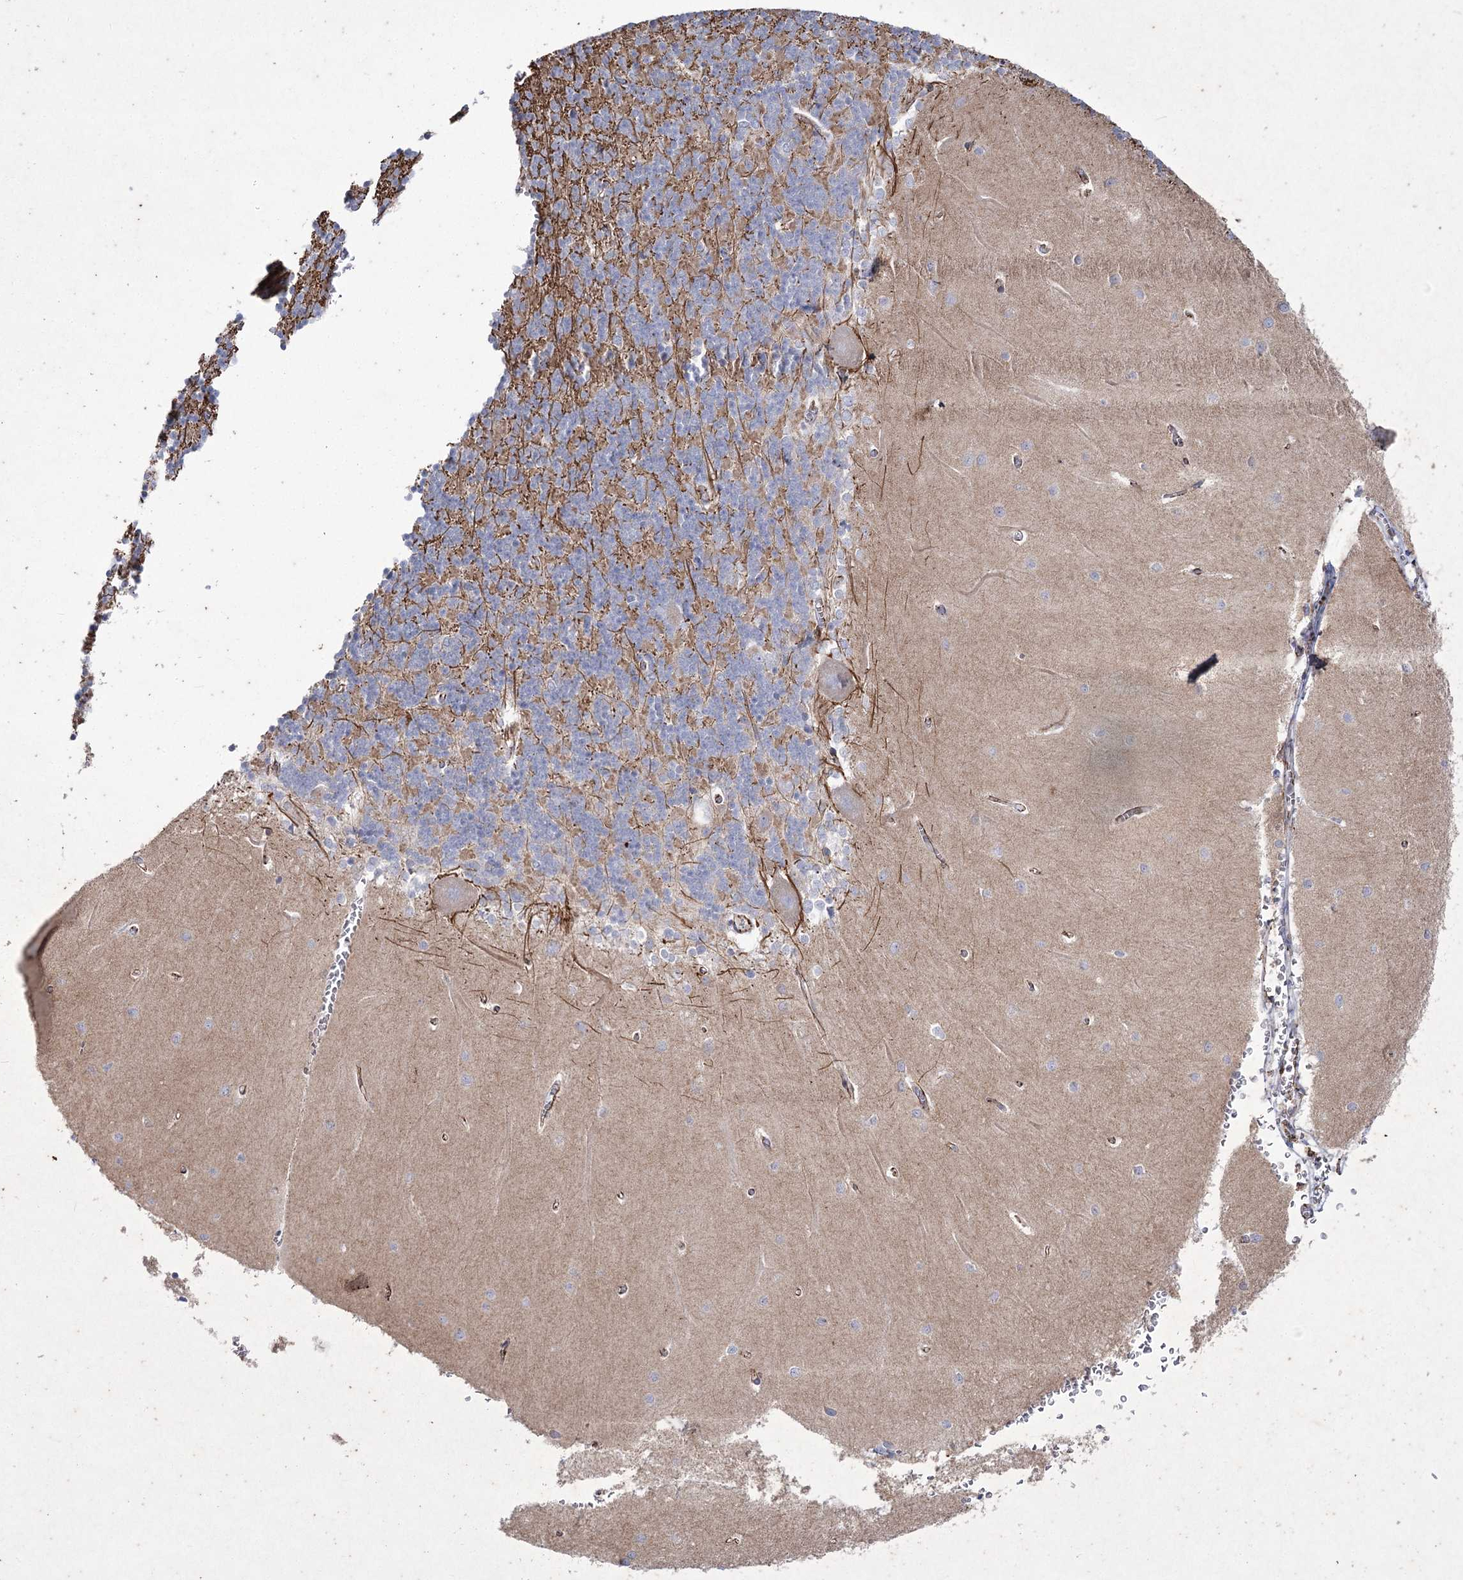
{"staining": {"intensity": "moderate", "quantity": ">75%", "location": "cytoplasmic/membranous"}, "tissue": "cerebellum", "cell_type": "Cells in granular layer", "image_type": "normal", "snomed": [{"axis": "morphology", "description": "Normal tissue, NOS"}, {"axis": "topography", "description": "Cerebellum"}], "caption": "A micrograph of human cerebellum stained for a protein reveals moderate cytoplasmic/membranous brown staining in cells in granular layer.", "gene": "LDLRAD3", "patient": {"sex": "male", "age": 37}}